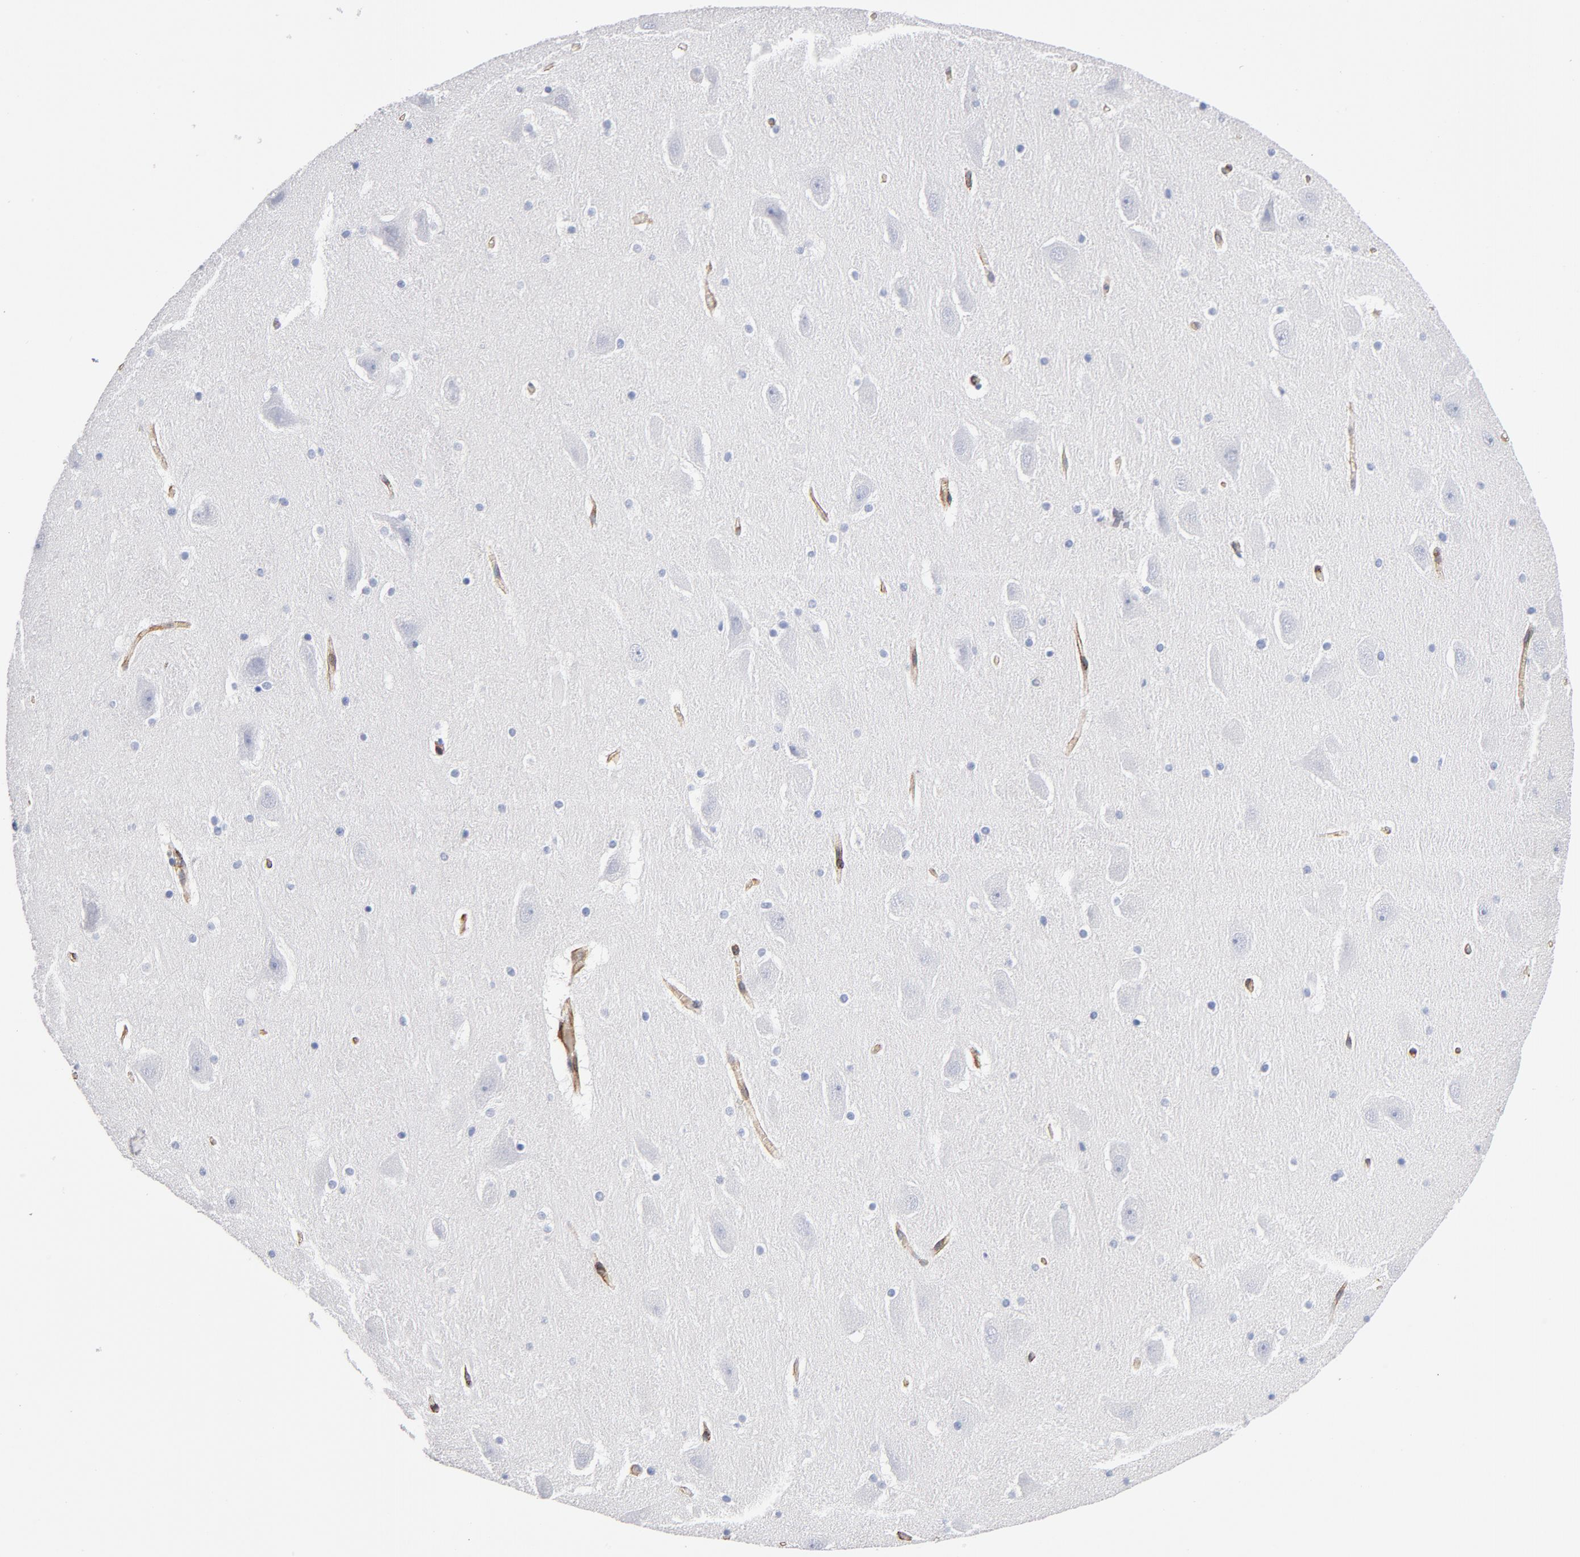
{"staining": {"intensity": "negative", "quantity": "none", "location": "none"}, "tissue": "hippocampus", "cell_type": "Glial cells", "image_type": "normal", "snomed": [{"axis": "morphology", "description": "Normal tissue, NOS"}, {"axis": "topography", "description": "Hippocampus"}], "caption": "Glial cells show no significant positivity in unremarkable hippocampus.", "gene": "SERPINH1", "patient": {"sex": "male", "age": 45}}